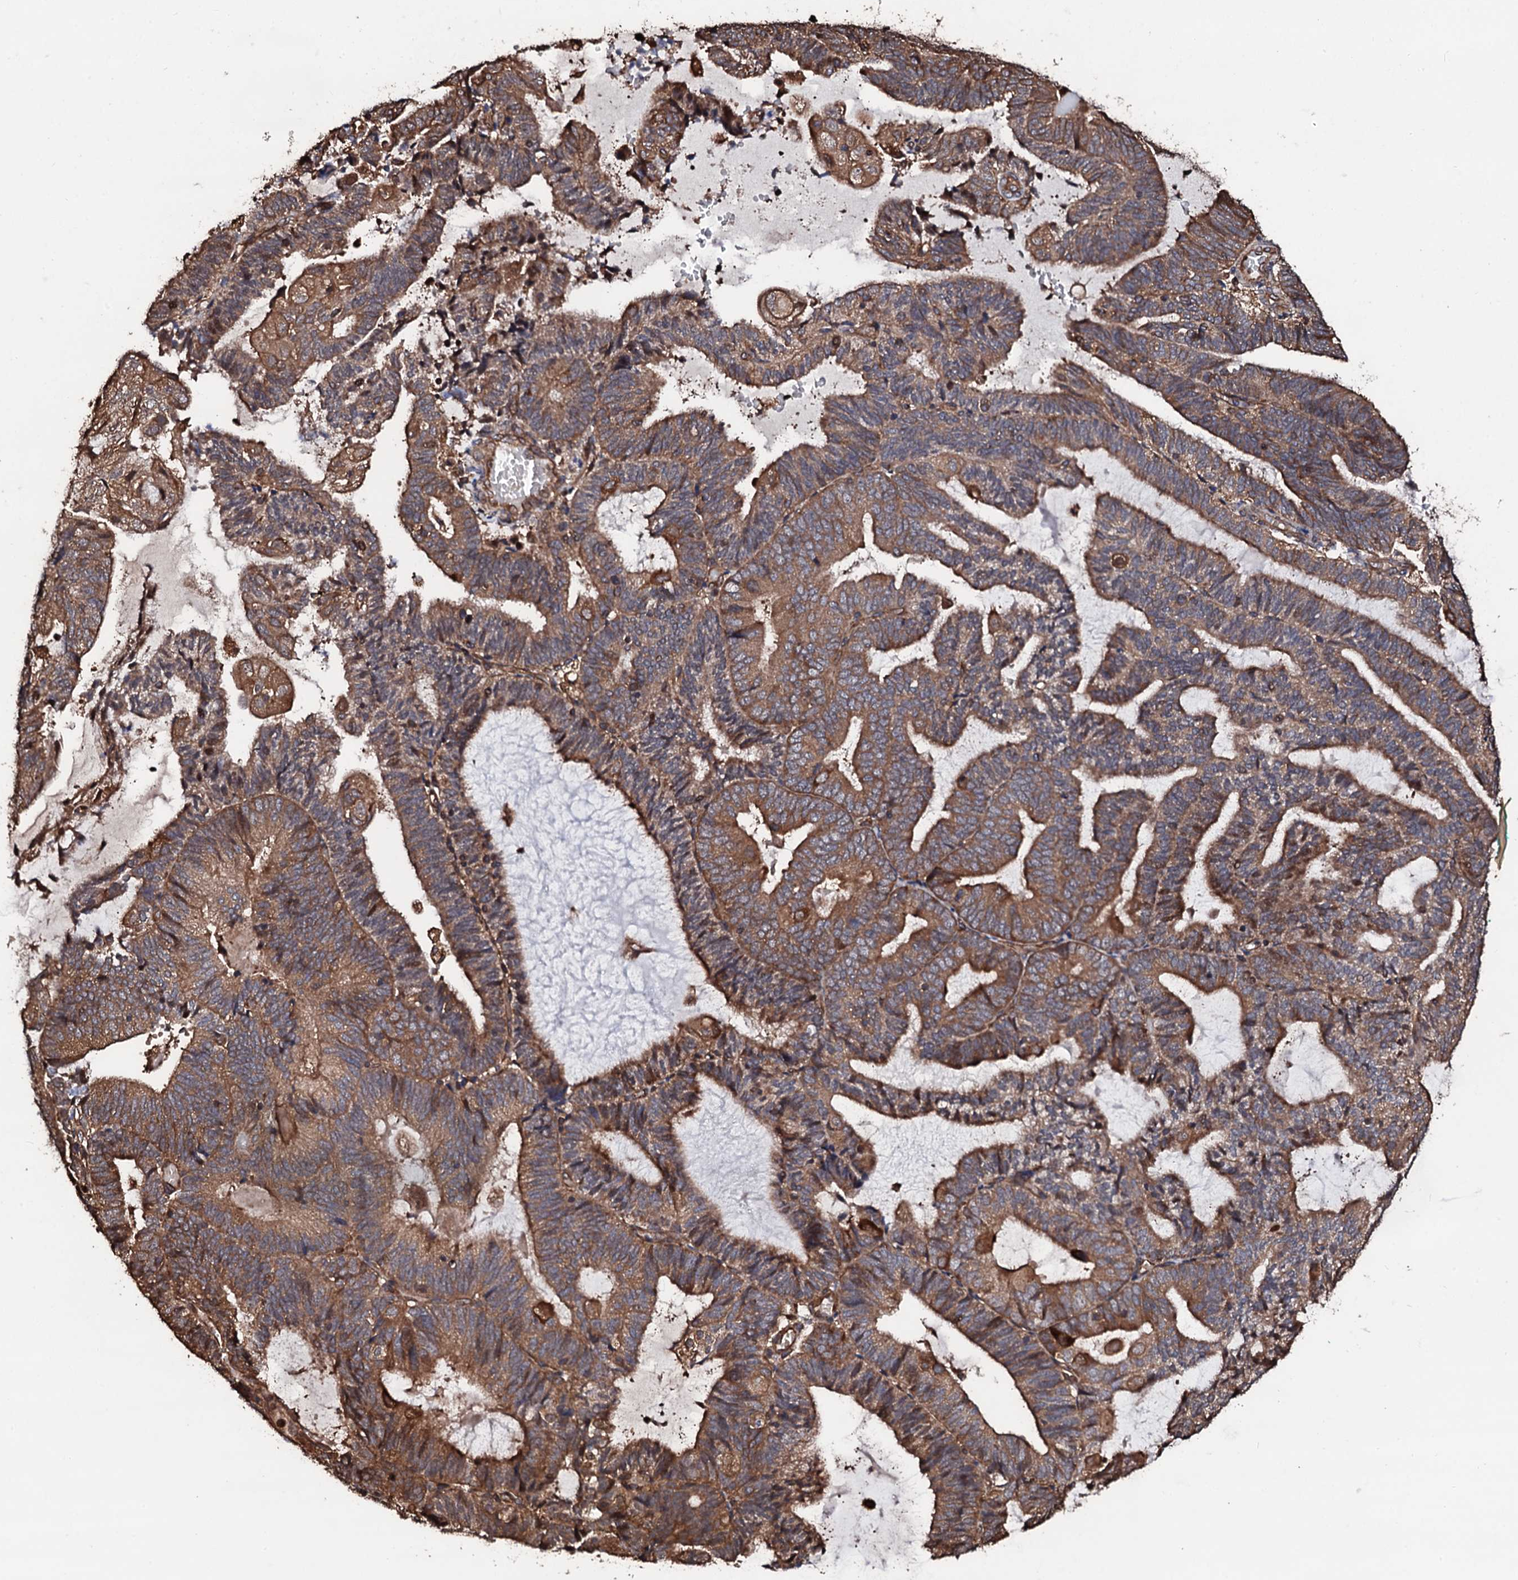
{"staining": {"intensity": "moderate", "quantity": ">75%", "location": "cytoplasmic/membranous"}, "tissue": "endometrial cancer", "cell_type": "Tumor cells", "image_type": "cancer", "snomed": [{"axis": "morphology", "description": "Adenocarcinoma, NOS"}, {"axis": "topography", "description": "Endometrium"}], "caption": "Human endometrial cancer stained with a protein marker exhibits moderate staining in tumor cells.", "gene": "CKAP5", "patient": {"sex": "female", "age": 81}}